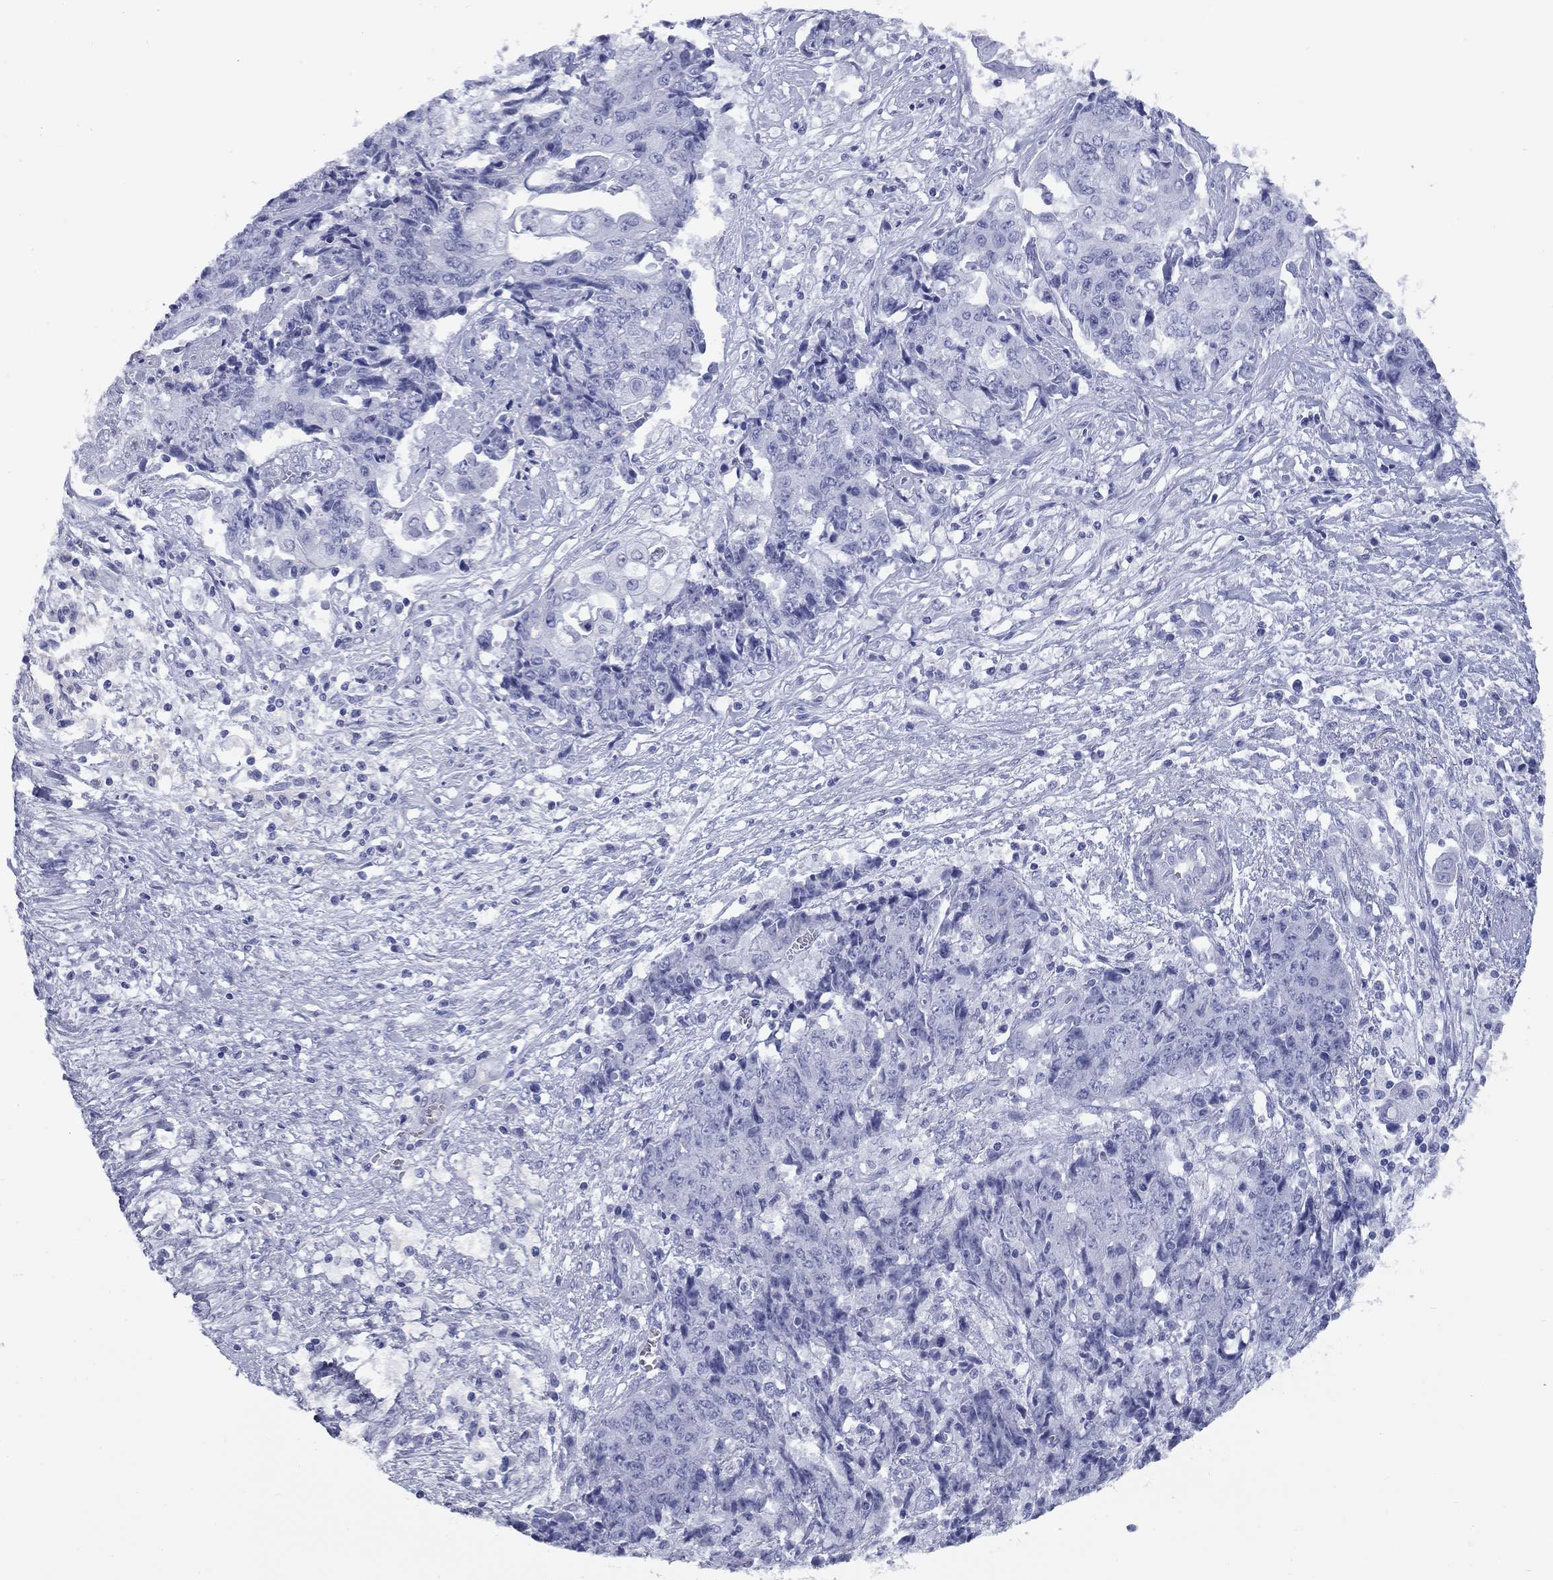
{"staining": {"intensity": "negative", "quantity": "none", "location": "none"}, "tissue": "ovarian cancer", "cell_type": "Tumor cells", "image_type": "cancer", "snomed": [{"axis": "morphology", "description": "Carcinoma, endometroid"}, {"axis": "topography", "description": "Ovary"}], "caption": "Immunohistochemistry (IHC) histopathology image of human endometroid carcinoma (ovarian) stained for a protein (brown), which reveals no expression in tumor cells.", "gene": "NPPA", "patient": {"sex": "female", "age": 42}}